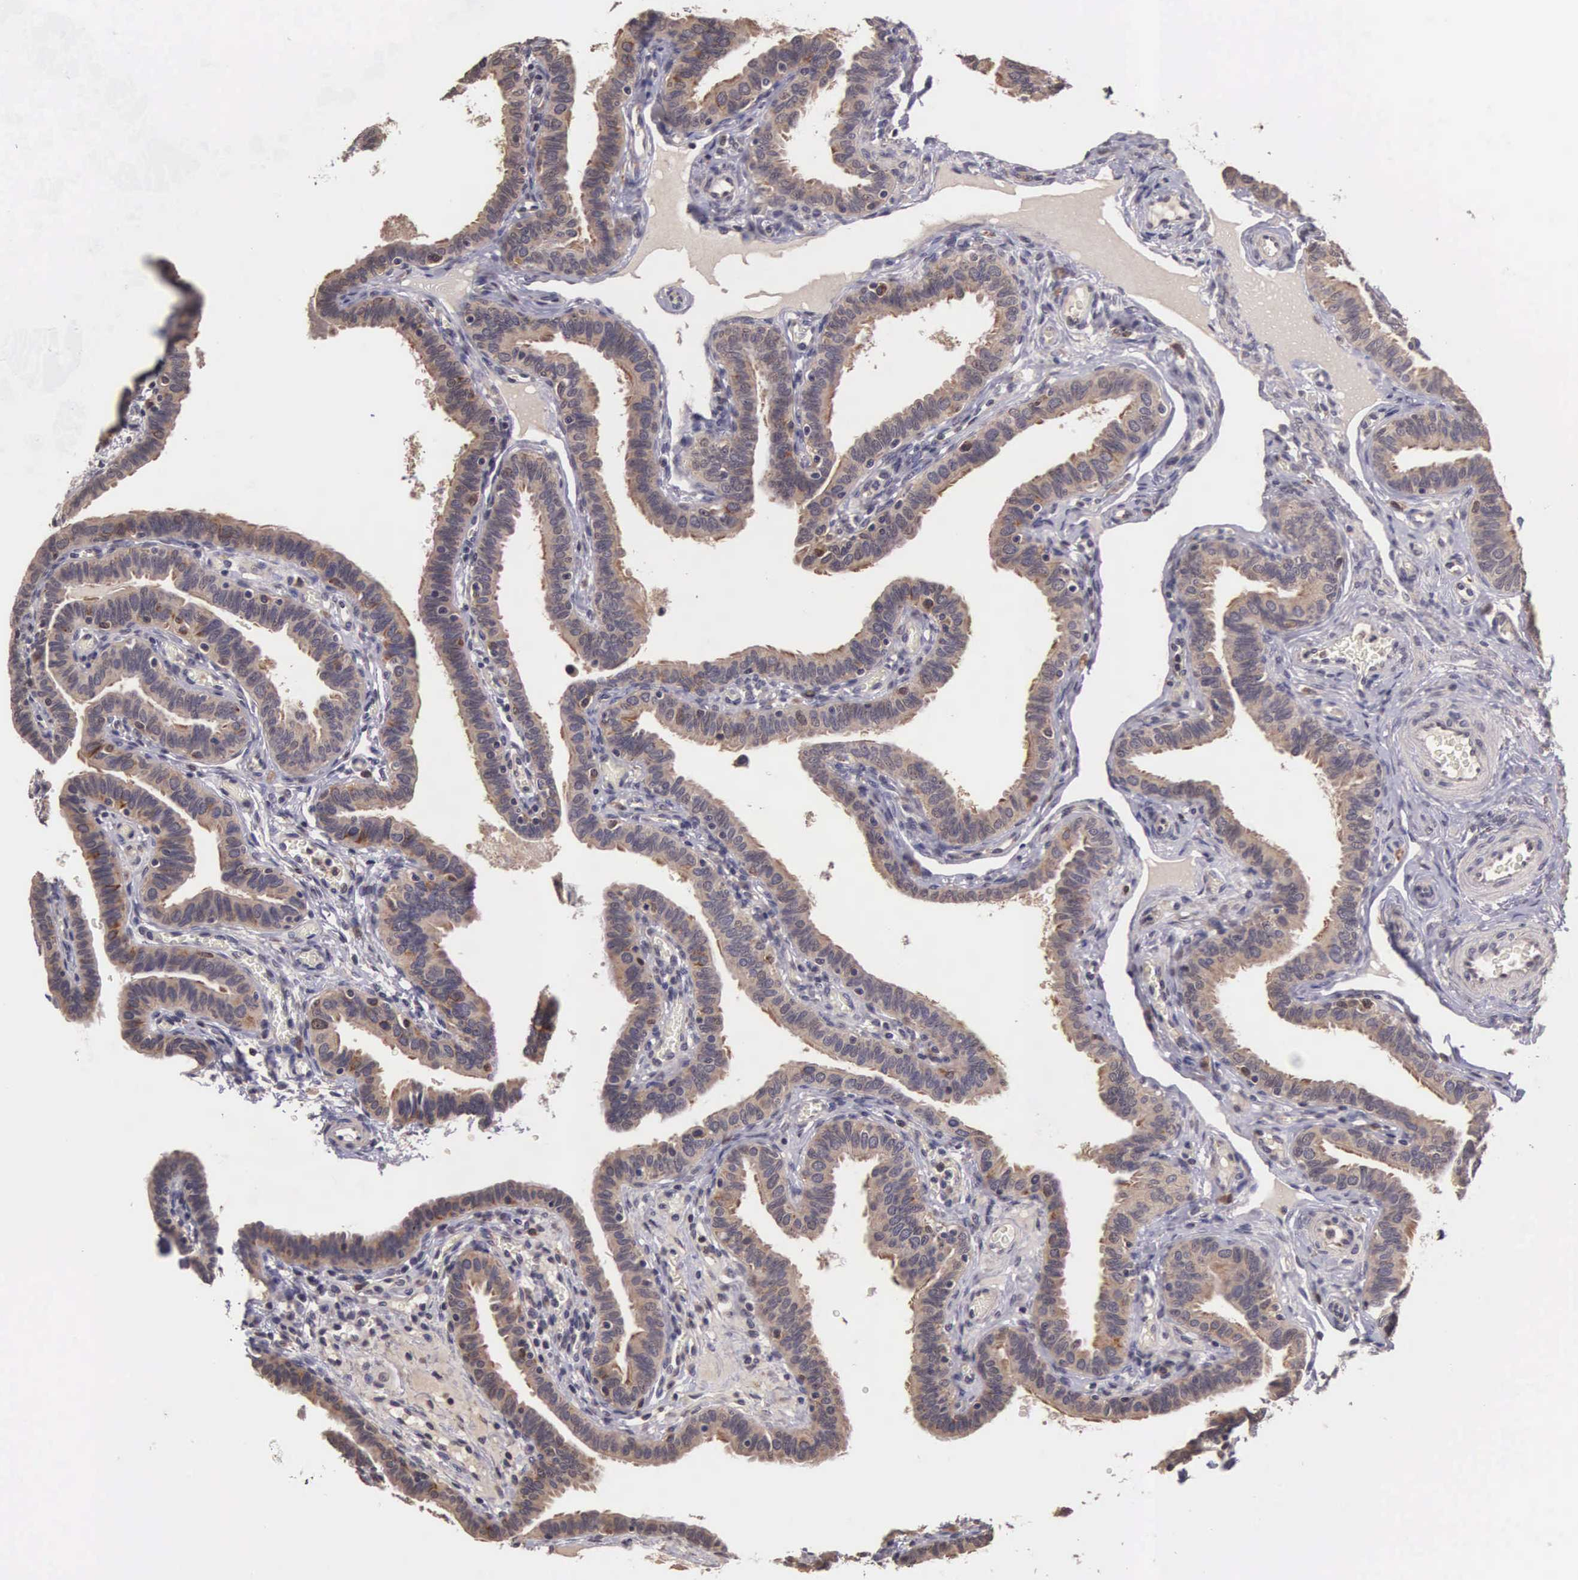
{"staining": {"intensity": "moderate", "quantity": ">75%", "location": "cytoplasmic/membranous"}, "tissue": "fallopian tube", "cell_type": "Glandular cells", "image_type": "normal", "snomed": [{"axis": "morphology", "description": "Normal tissue, NOS"}, {"axis": "topography", "description": "Fallopian tube"}], "caption": "Fallopian tube stained for a protein (brown) reveals moderate cytoplasmic/membranous positive positivity in approximately >75% of glandular cells.", "gene": "CDC45", "patient": {"sex": "female", "age": 38}}